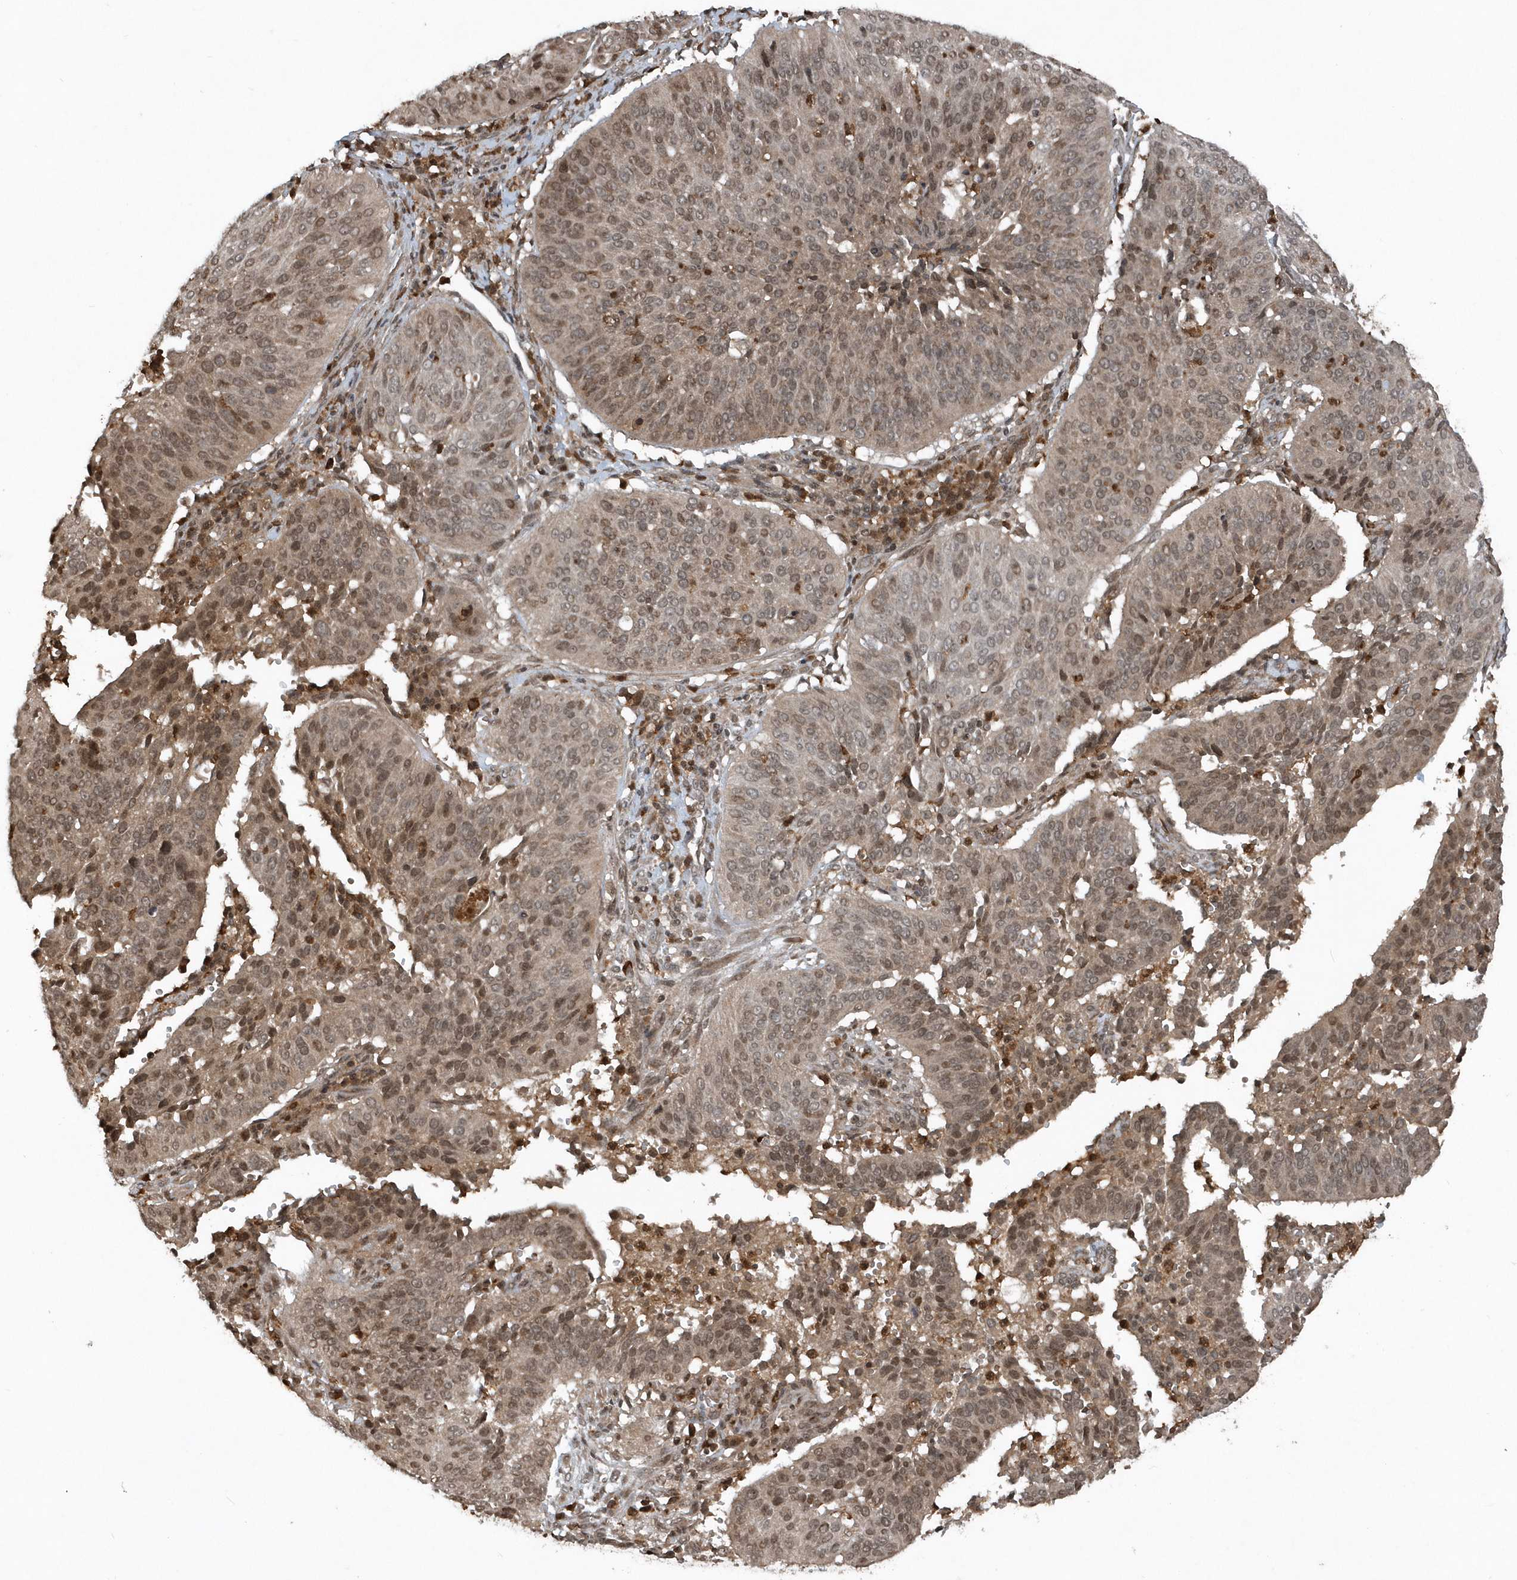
{"staining": {"intensity": "moderate", "quantity": ">75%", "location": "cytoplasmic/membranous,nuclear"}, "tissue": "cervical cancer", "cell_type": "Tumor cells", "image_type": "cancer", "snomed": [{"axis": "morphology", "description": "Normal tissue, NOS"}, {"axis": "morphology", "description": "Squamous cell carcinoma, NOS"}, {"axis": "topography", "description": "Cervix"}], "caption": "Immunohistochemistry (IHC) image of human cervical cancer stained for a protein (brown), which displays medium levels of moderate cytoplasmic/membranous and nuclear expression in approximately >75% of tumor cells.", "gene": "EIF2B1", "patient": {"sex": "female", "age": 39}}